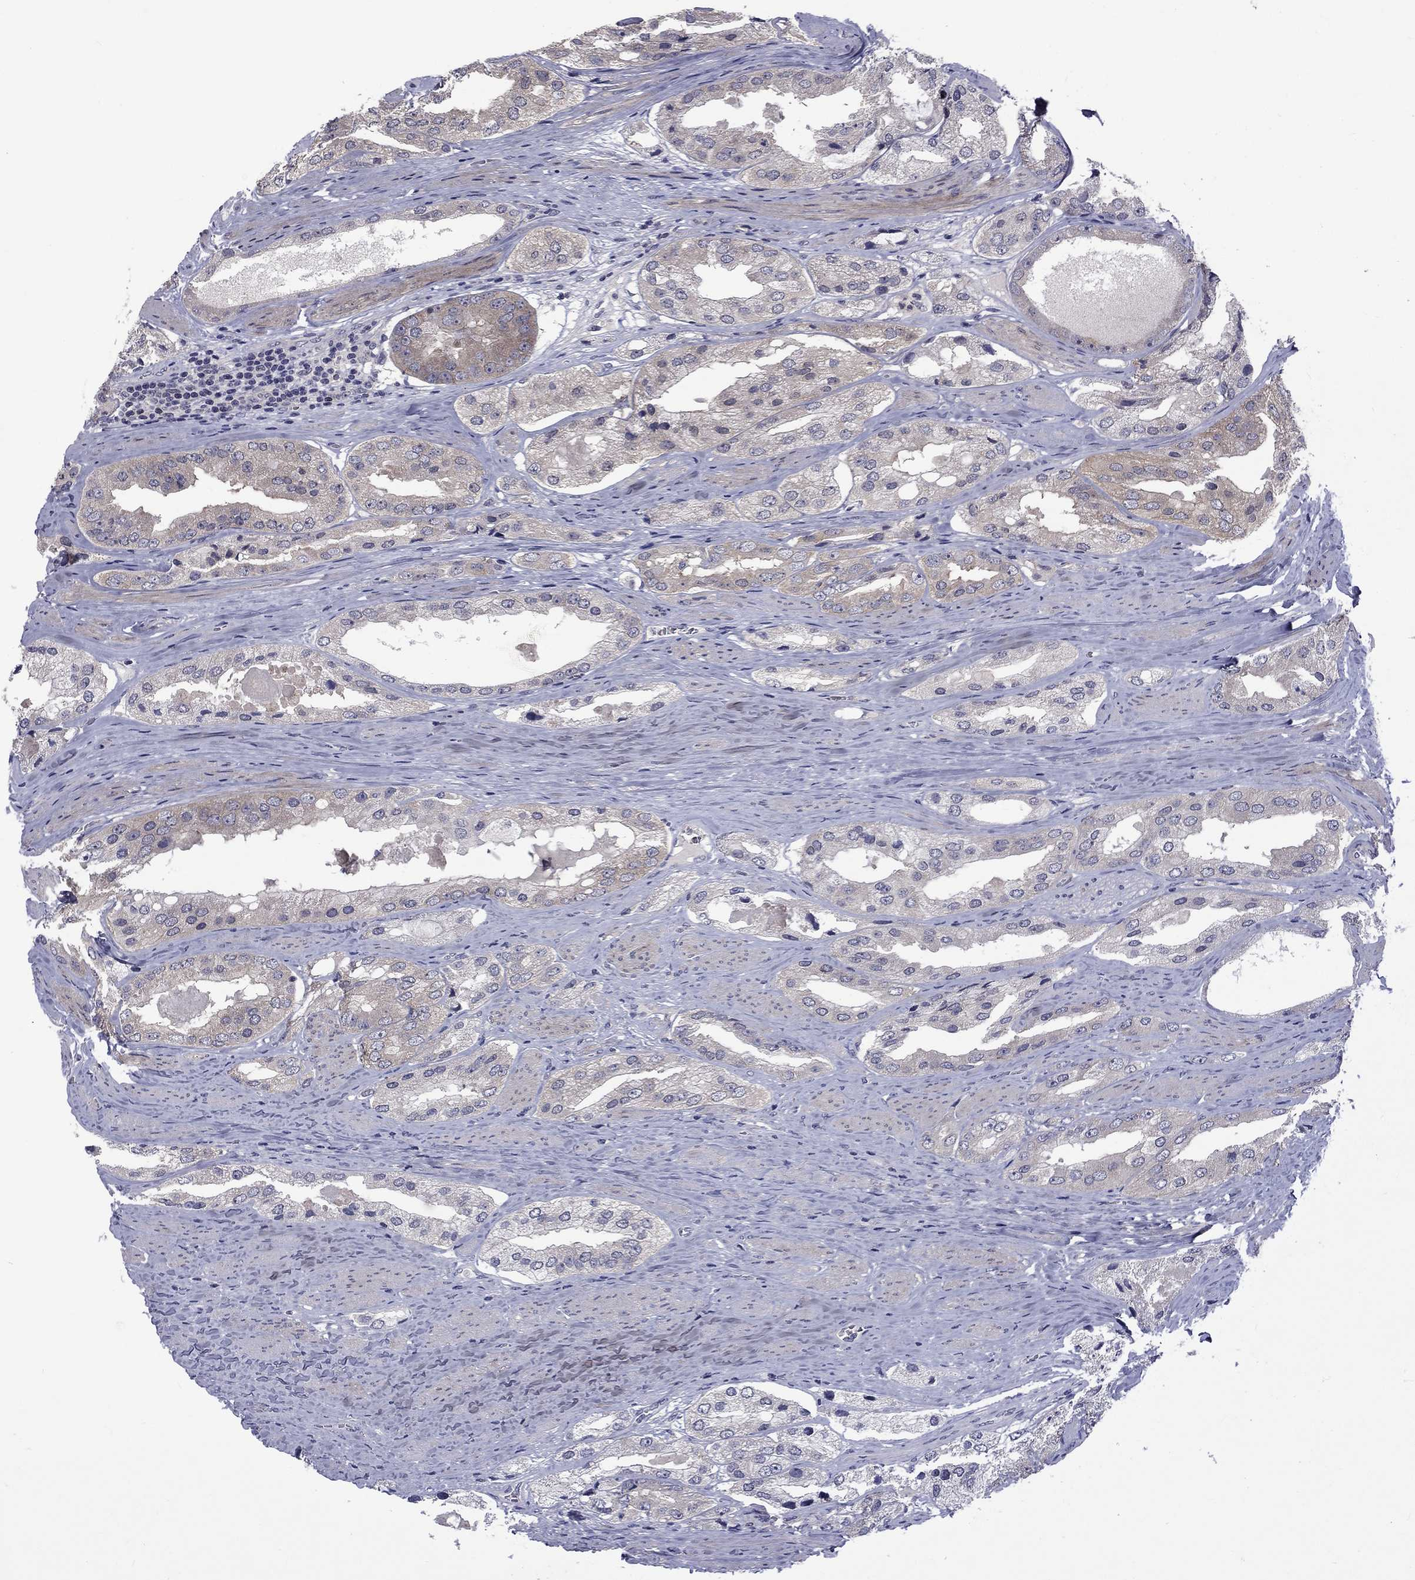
{"staining": {"intensity": "weak", "quantity": "<25%", "location": "cytoplasmic/membranous"}, "tissue": "prostate cancer", "cell_type": "Tumor cells", "image_type": "cancer", "snomed": [{"axis": "morphology", "description": "Adenocarcinoma, Low grade"}, {"axis": "topography", "description": "Prostate"}], "caption": "Immunohistochemistry (IHC) photomicrograph of neoplastic tissue: human prostate cancer (adenocarcinoma (low-grade)) stained with DAB reveals no significant protein positivity in tumor cells.", "gene": "SNTA1", "patient": {"sex": "male", "age": 69}}